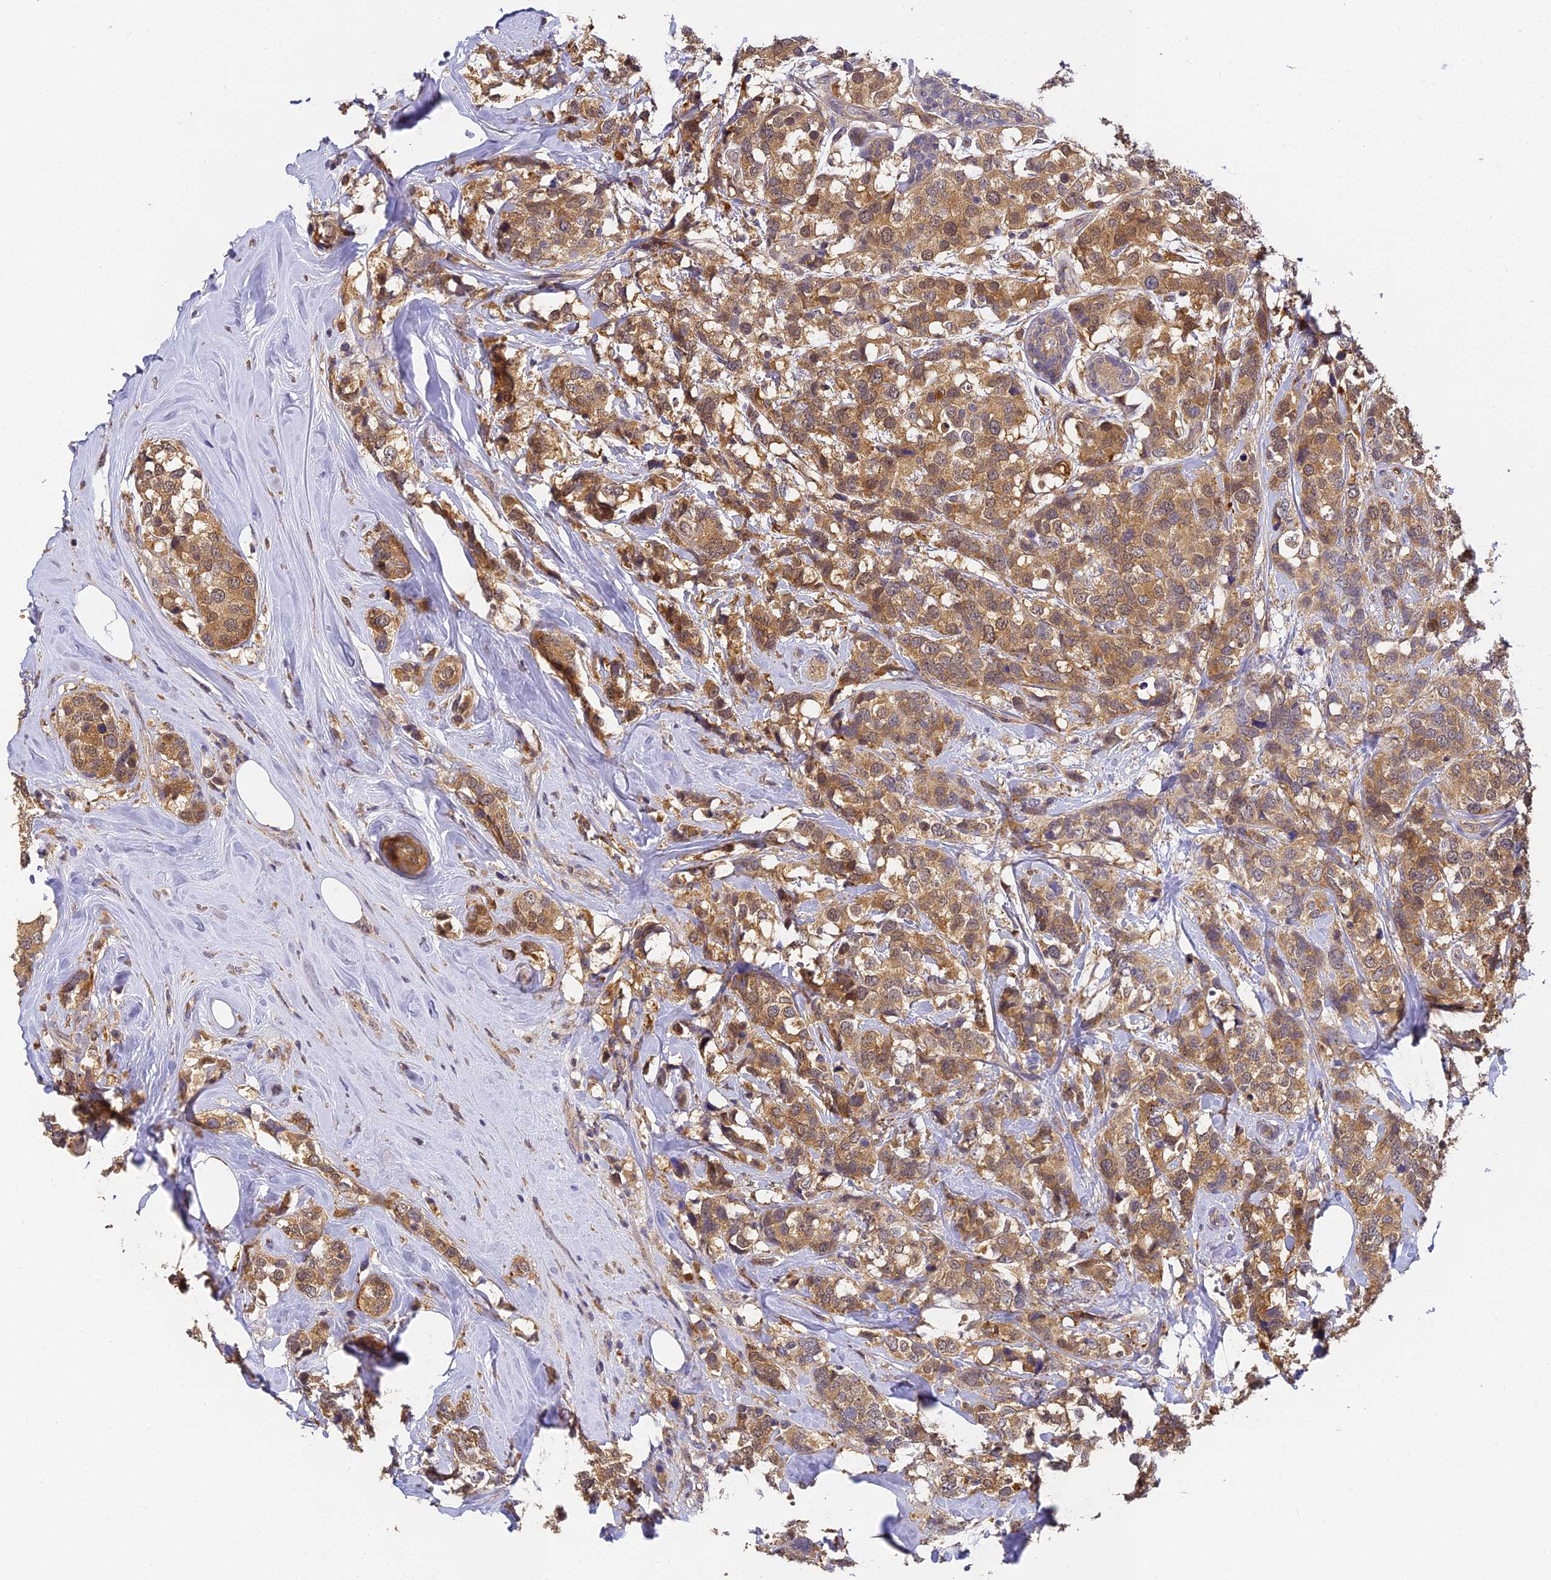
{"staining": {"intensity": "moderate", "quantity": ">75%", "location": "cytoplasmic/membranous,nuclear"}, "tissue": "breast cancer", "cell_type": "Tumor cells", "image_type": "cancer", "snomed": [{"axis": "morphology", "description": "Lobular carcinoma"}, {"axis": "topography", "description": "Breast"}], "caption": "Protein expression by IHC exhibits moderate cytoplasmic/membranous and nuclear expression in approximately >75% of tumor cells in breast cancer.", "gene": "YAE1", "patient": {"sex": "female", "age": 59}}